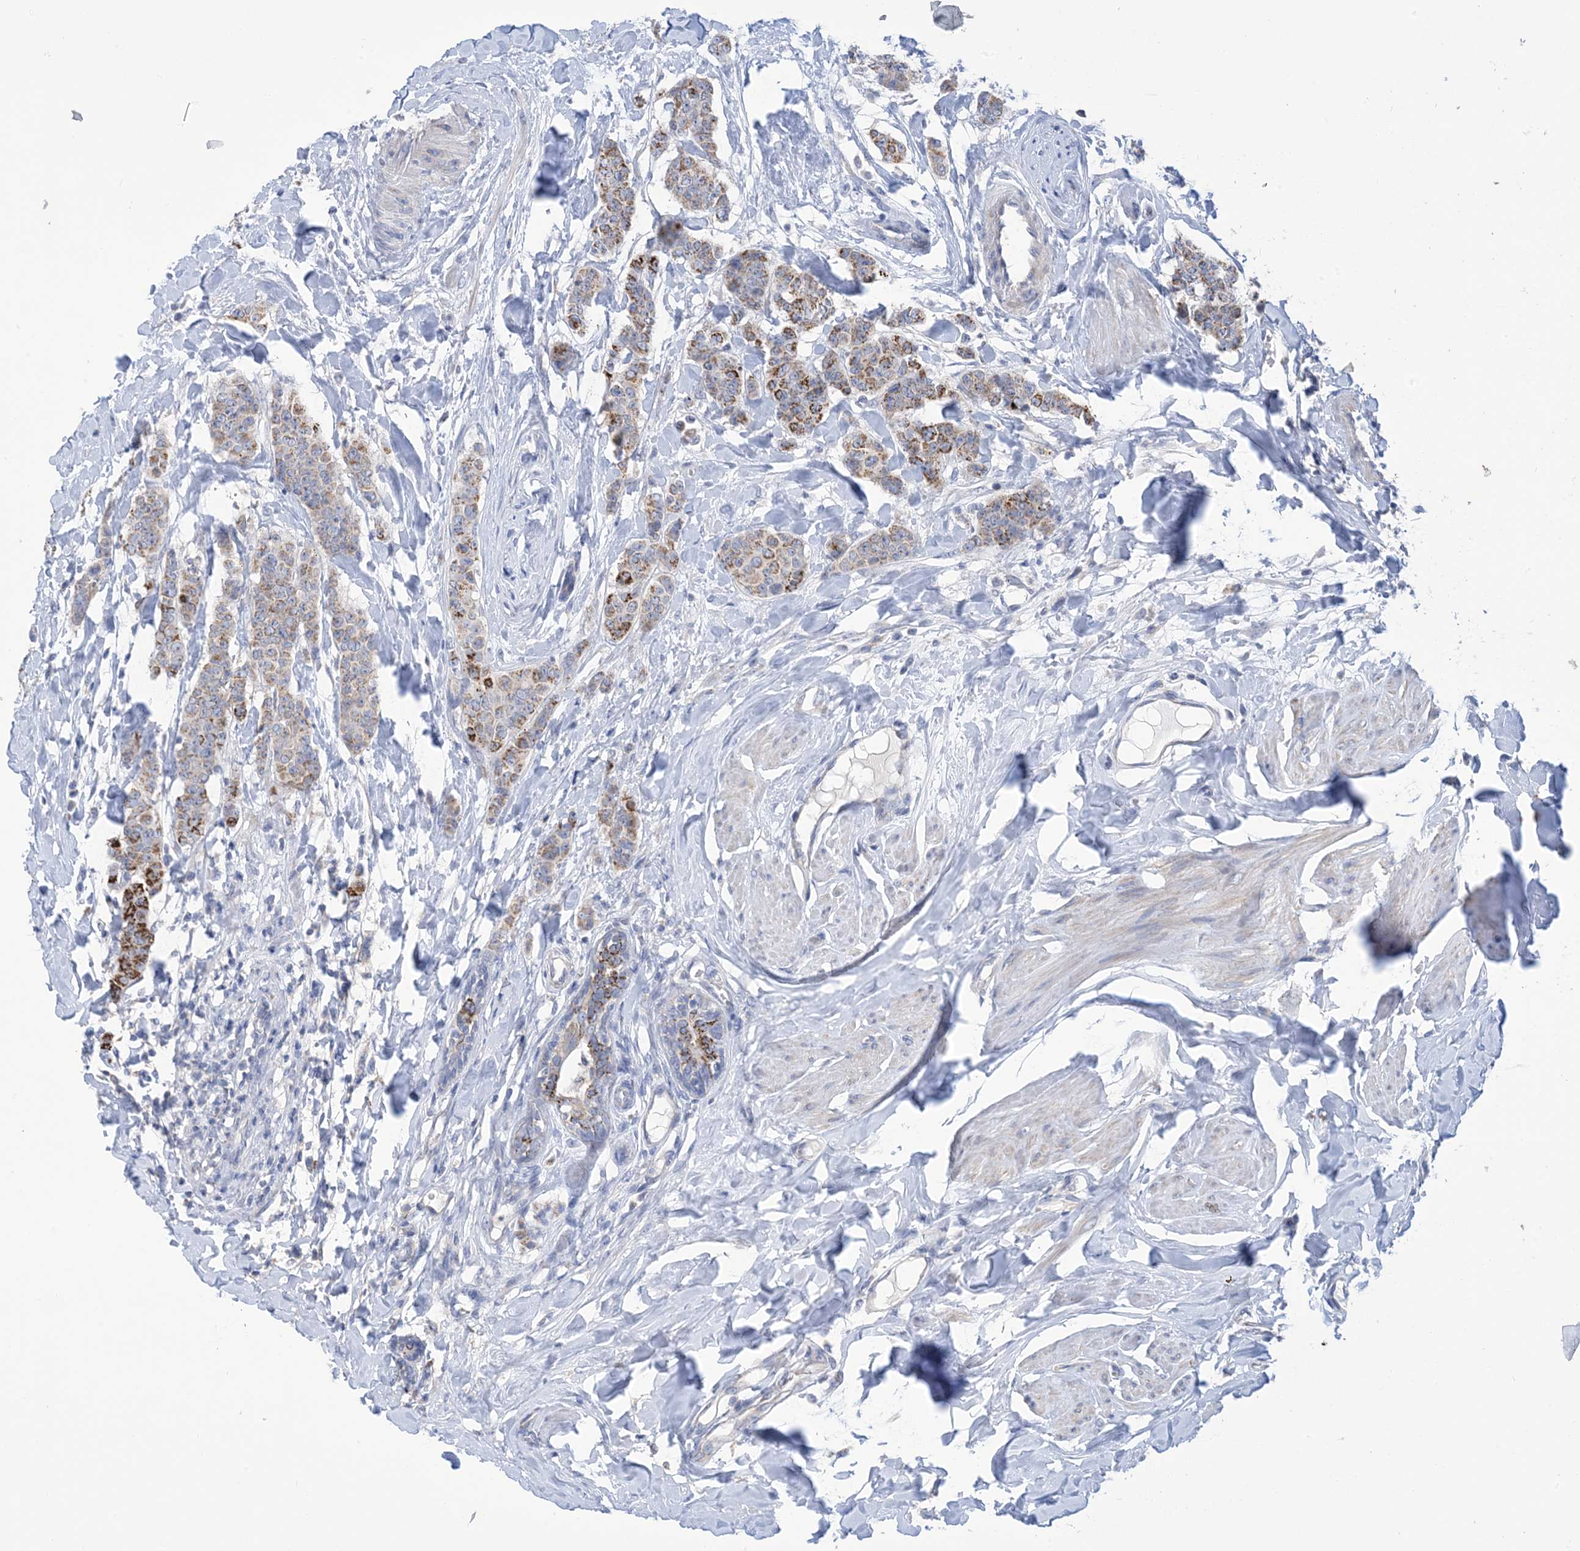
{"staining": {"intensity": "strong", "quantity": "25%-75%", "location": "cytoplasmic/membranous"}, "tissue": "breast cancer", "cell_type": "Tumor cells", "image_type": "cancer", "snomed": [{"axis": "morphology", "description": "Duct carcinoma"}, {"axis": "topography", "description": "Breast"}], "caption": "Immunohistochemistry of breast cancer (intraductal carcinoma) exhibits high levels of strong cytoplasmic/membranous positivity in about 25%-75% of tumor cells.", "gene": "CLEC16A", "patient": {"sex": "female", "age": 40}}